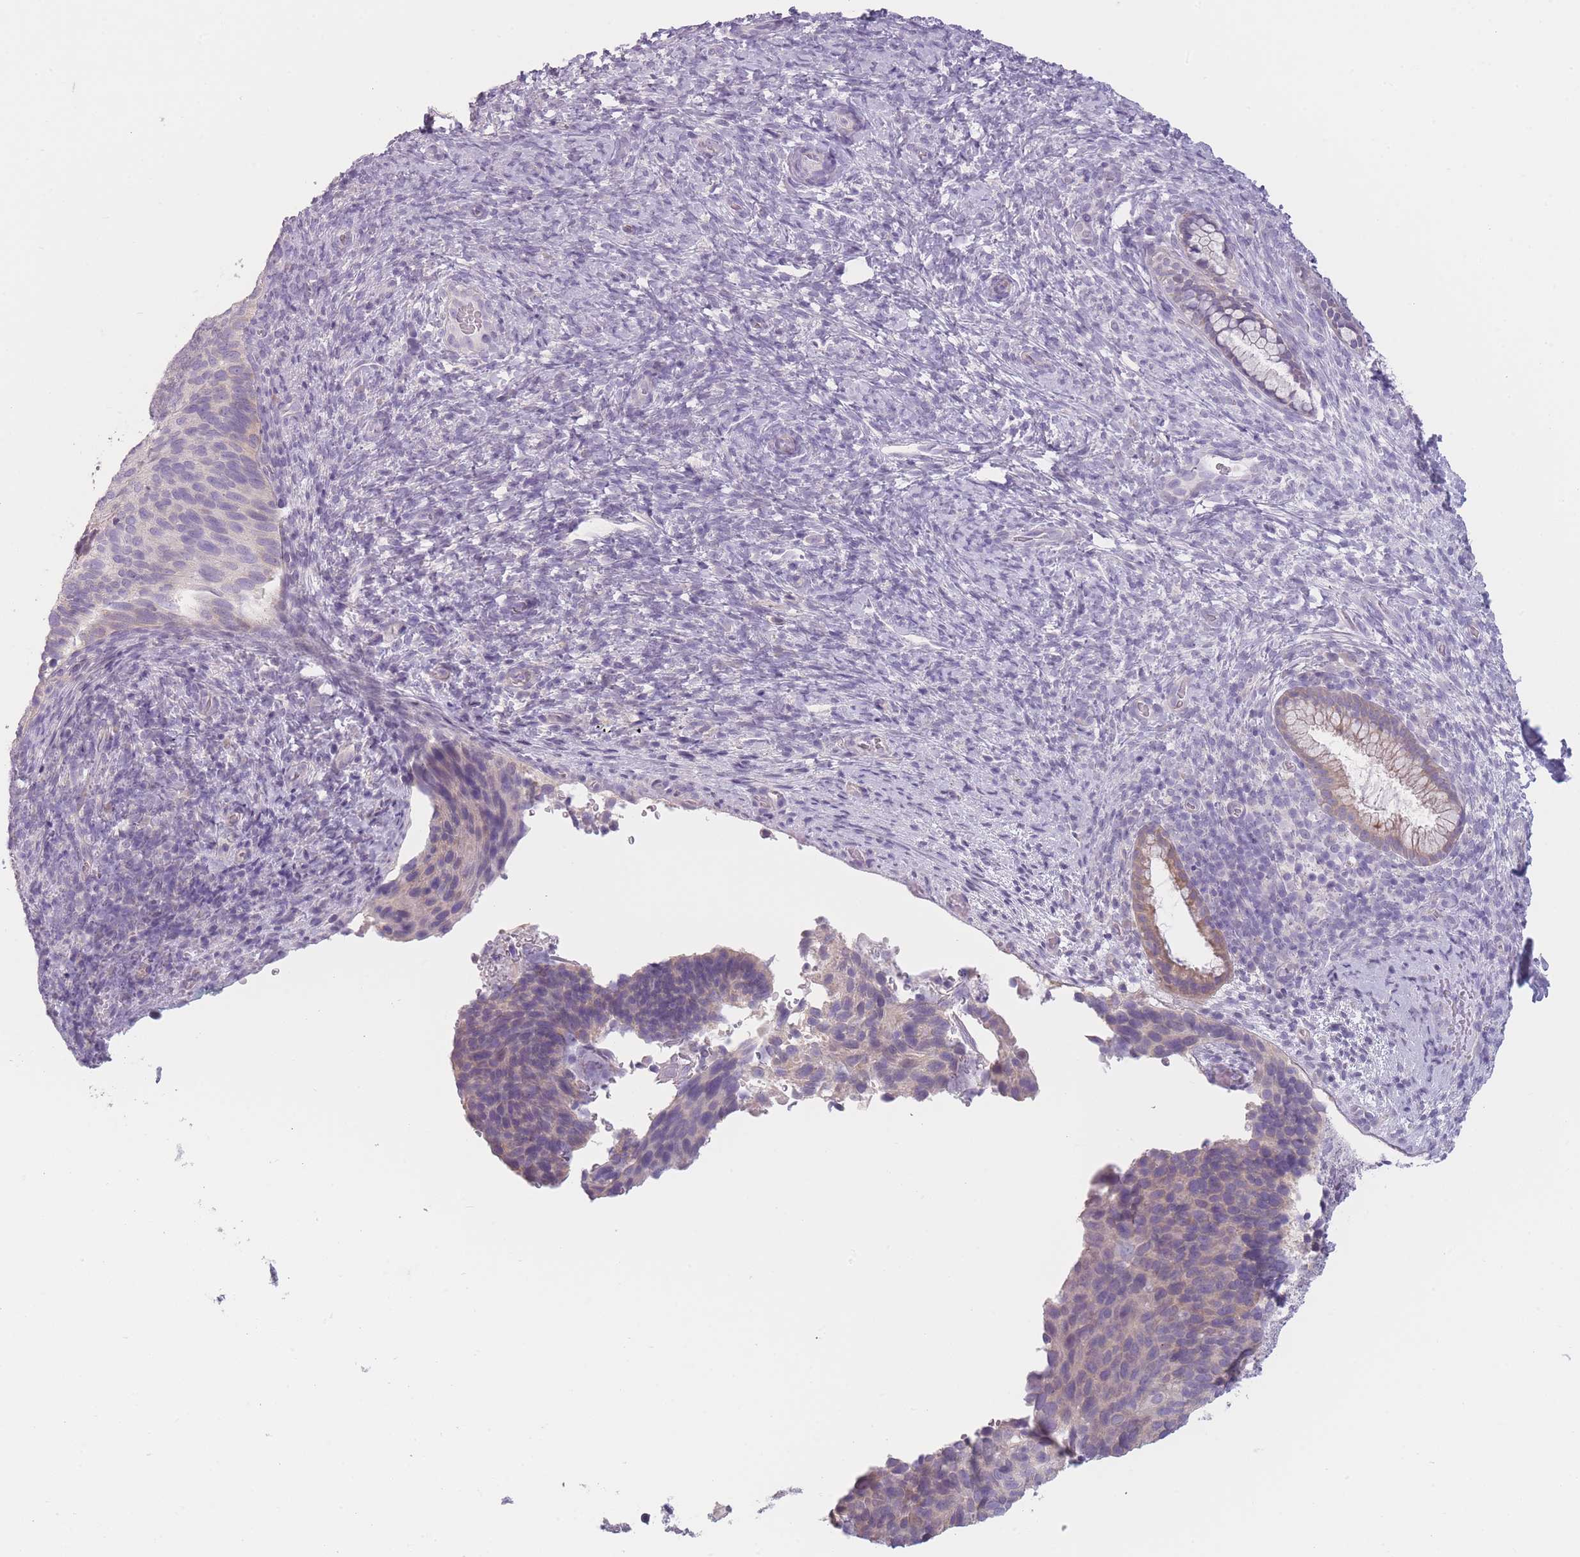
{"staining": {"intensity": "negative", "quantity": "none", "location": "none"}, "tissue": "cervical cancer", "cell_type": "Tumor cells", "image_type": "cancer", "snomed": [{"axis": "morphology", "description": "Squamous cell carcinoma, NOS"}, {"axis": "topography", "description": "Cervix"}], "caption": "A photomicrograph of human cervical cancer (squamous cell carcinoma) is negative for staining in tumor cells.", "gene": "TMEM236", "patient": {"sex": "female", "age": 80}}